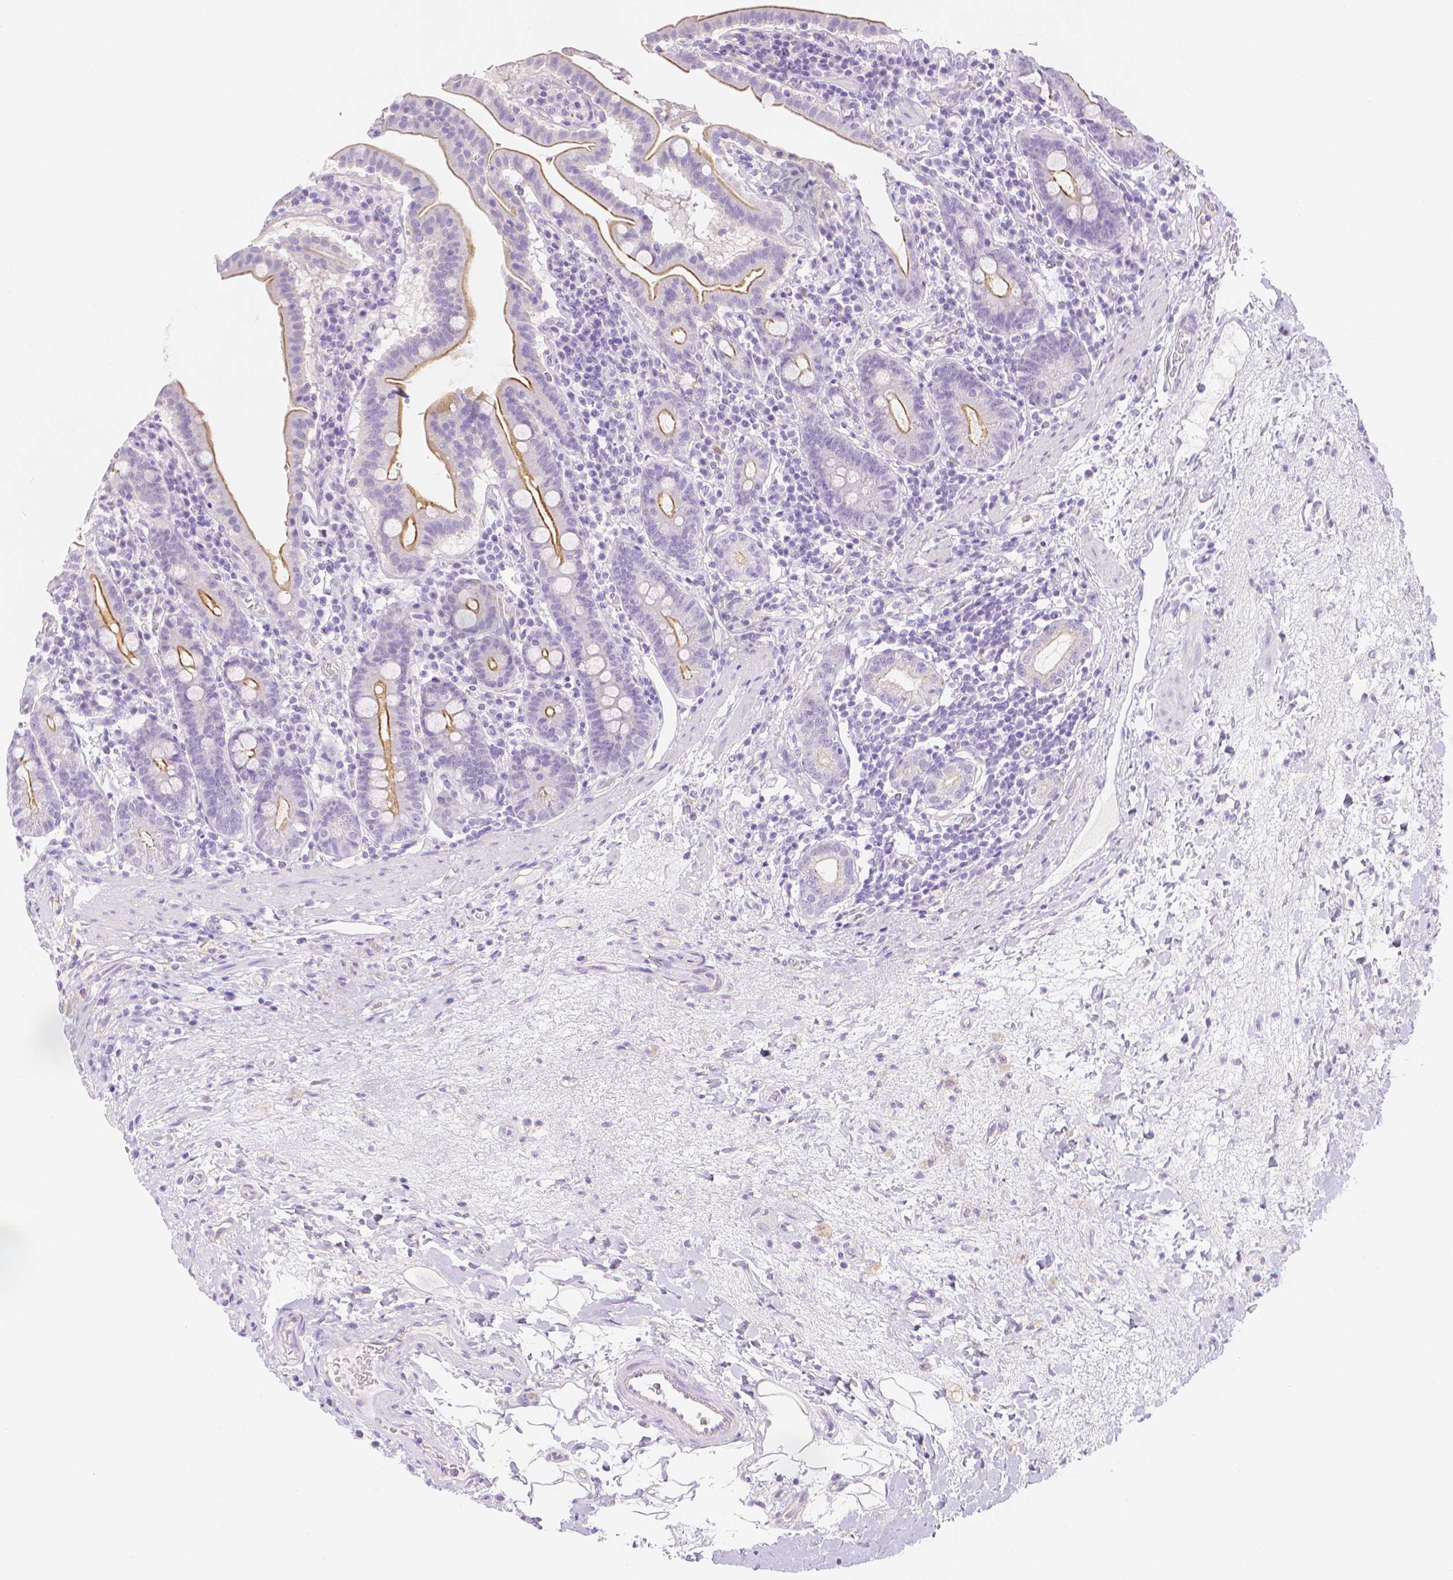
{"staining": {"intensity": "moderate", "quantity": "25%-75%", "location": "cytoplasmic/membranous"}, "tissue": "small intestine", "cell_type": "Glandular cells", "image_type": "normal", "snomed": [{"axis": "morphology", "description": "Normal tissue, NOS"}, {"axis": "topography", "description": "Small intestine"}], "caption": "Normal small intestine exhibits moderate cytoplasmic/membranous expression in approximately 25%-75% of glandular cells.", "gene": "SLC27A5", "patient": {"sex": "male", "age": 26}}